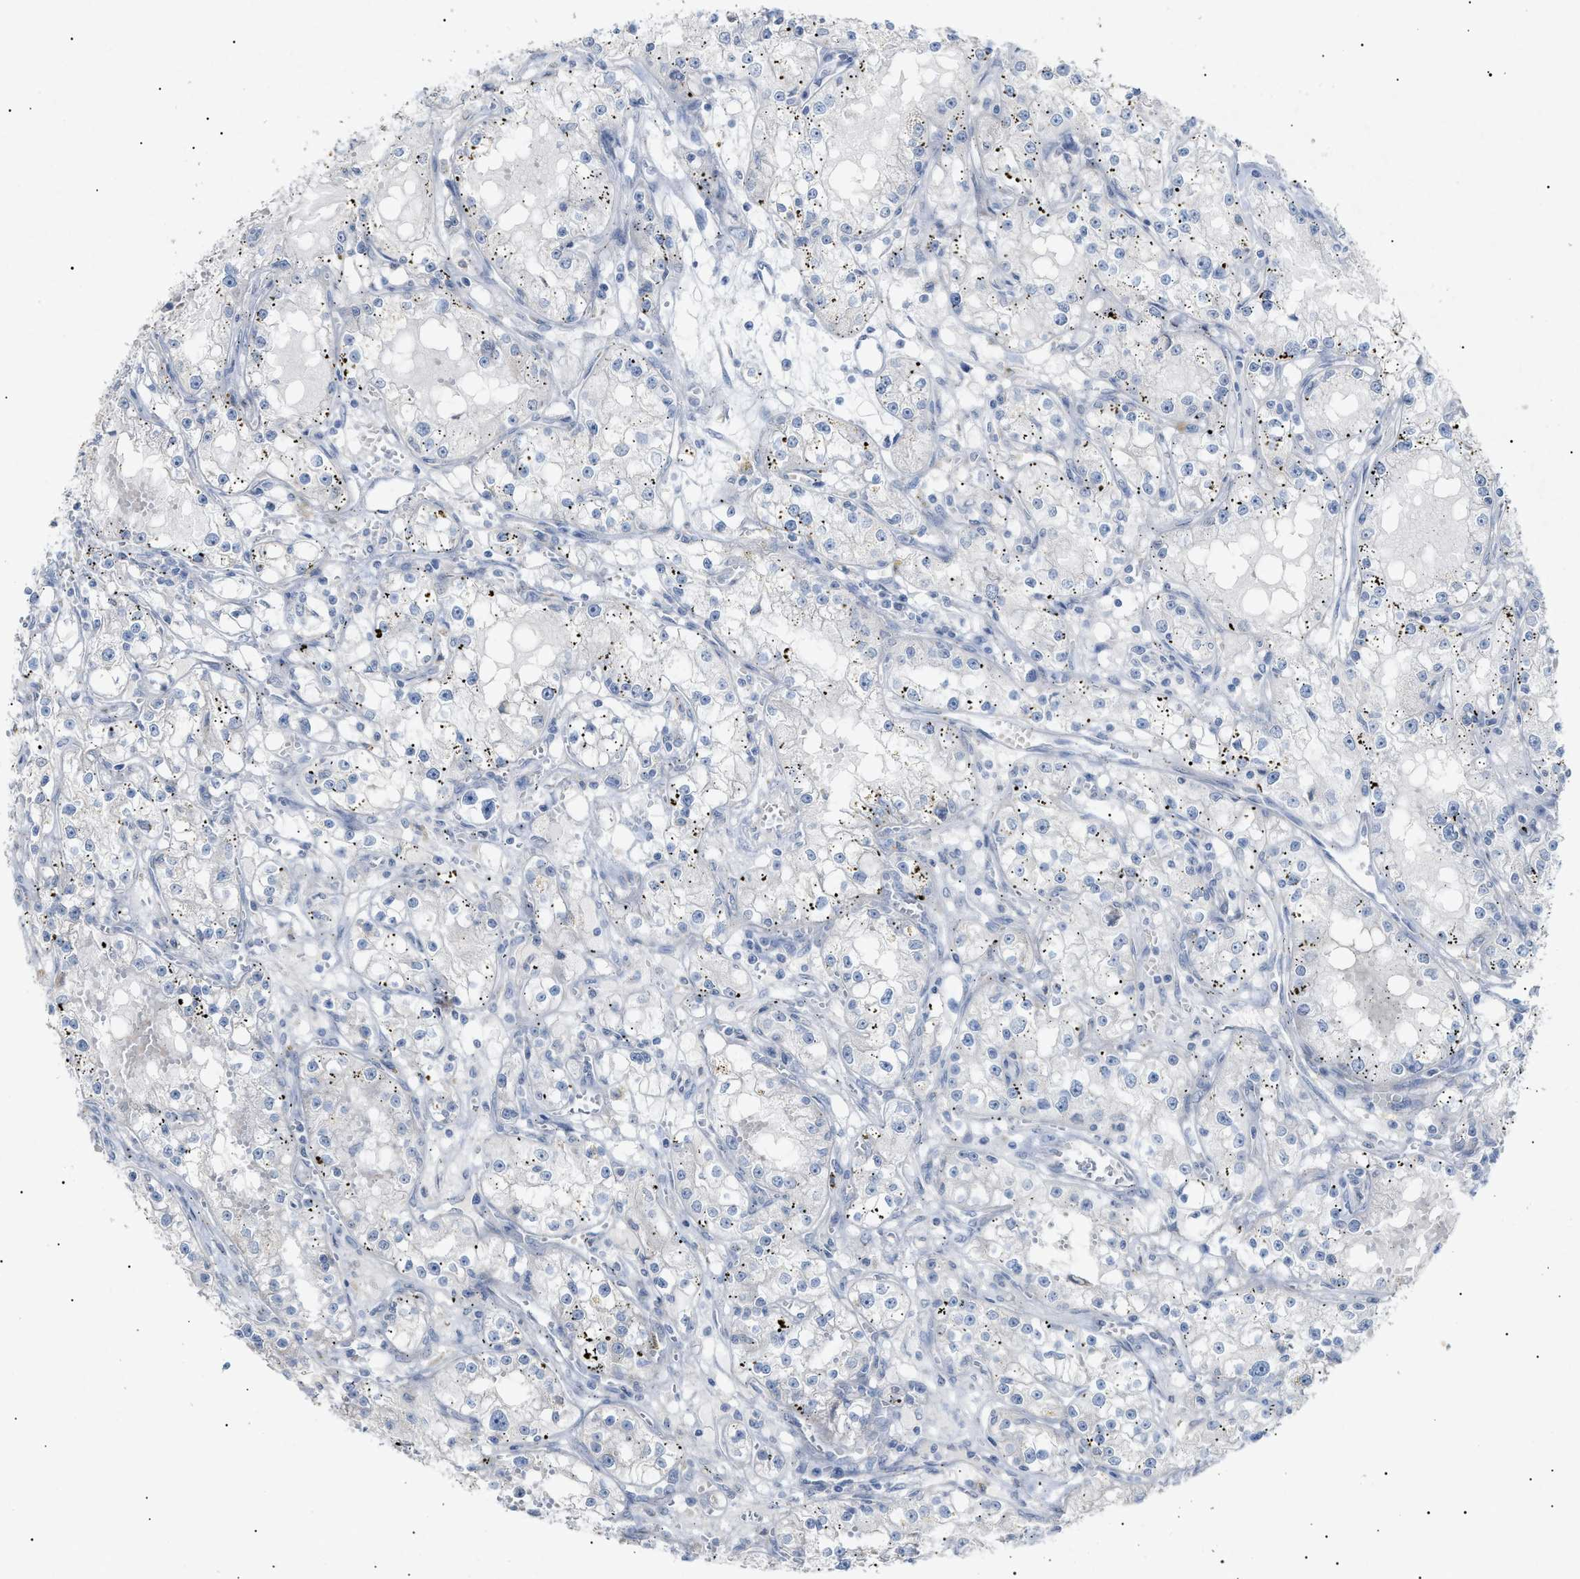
{"staining": {"intensity": "negative", "quantity": "none", "location": "none"}, "tissue": "renal cancer", "cell_type": "Tumor cells", "image_type": "cancer", "snomed": [{"axis": "morphology", "description": "Adenocarcinoma, NOS"}, {"axis": "topography", "description": "Kidney"}], "caption": "IHC of renal cancer (adenocarcinoma) displays no positivity in tumor cells. (Immunohistochemistry (ihc), brightfield microscopy, high magnification).", "gene": "SLC25A31", "patient": {"sex": "male", "age": 56}}